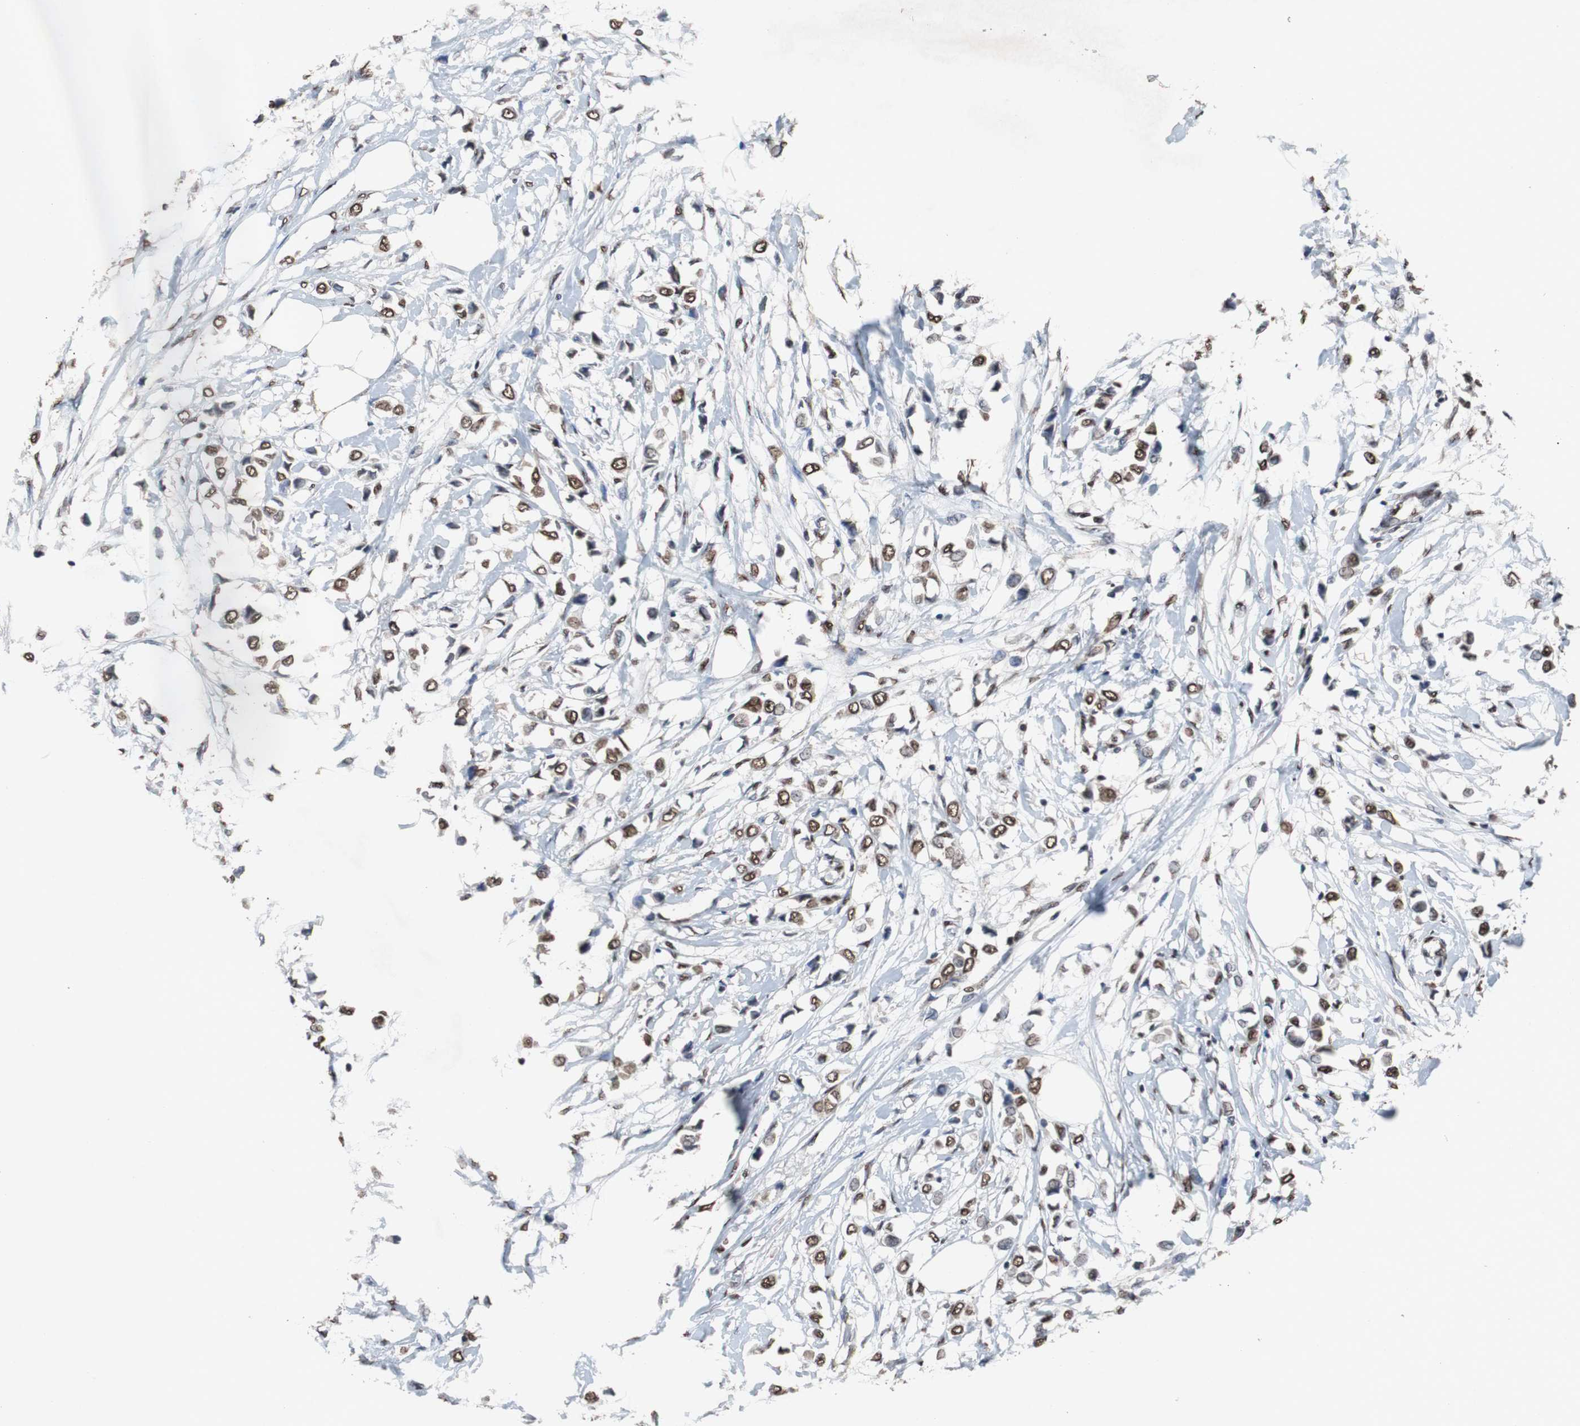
{"staining": {"intensity": "moderate", "quantity": ">75%", "location": "nuclear"}, "tissue": "breast cancer", "cell_type": "Tumor cells", "image_type": "cancer", "snomed": [{"axis": "morphology", "description": "Lobular carcinoma"}, {"axis": "topography", "description": "Breast"}], "caption": "Breast lobular carcinoma stained for a protein (brown) exhibits moderate nuclear positive expression in about >75% of tumor cells.", "gene": "MED27", "patient": {"sex": "female", "age": 51}}